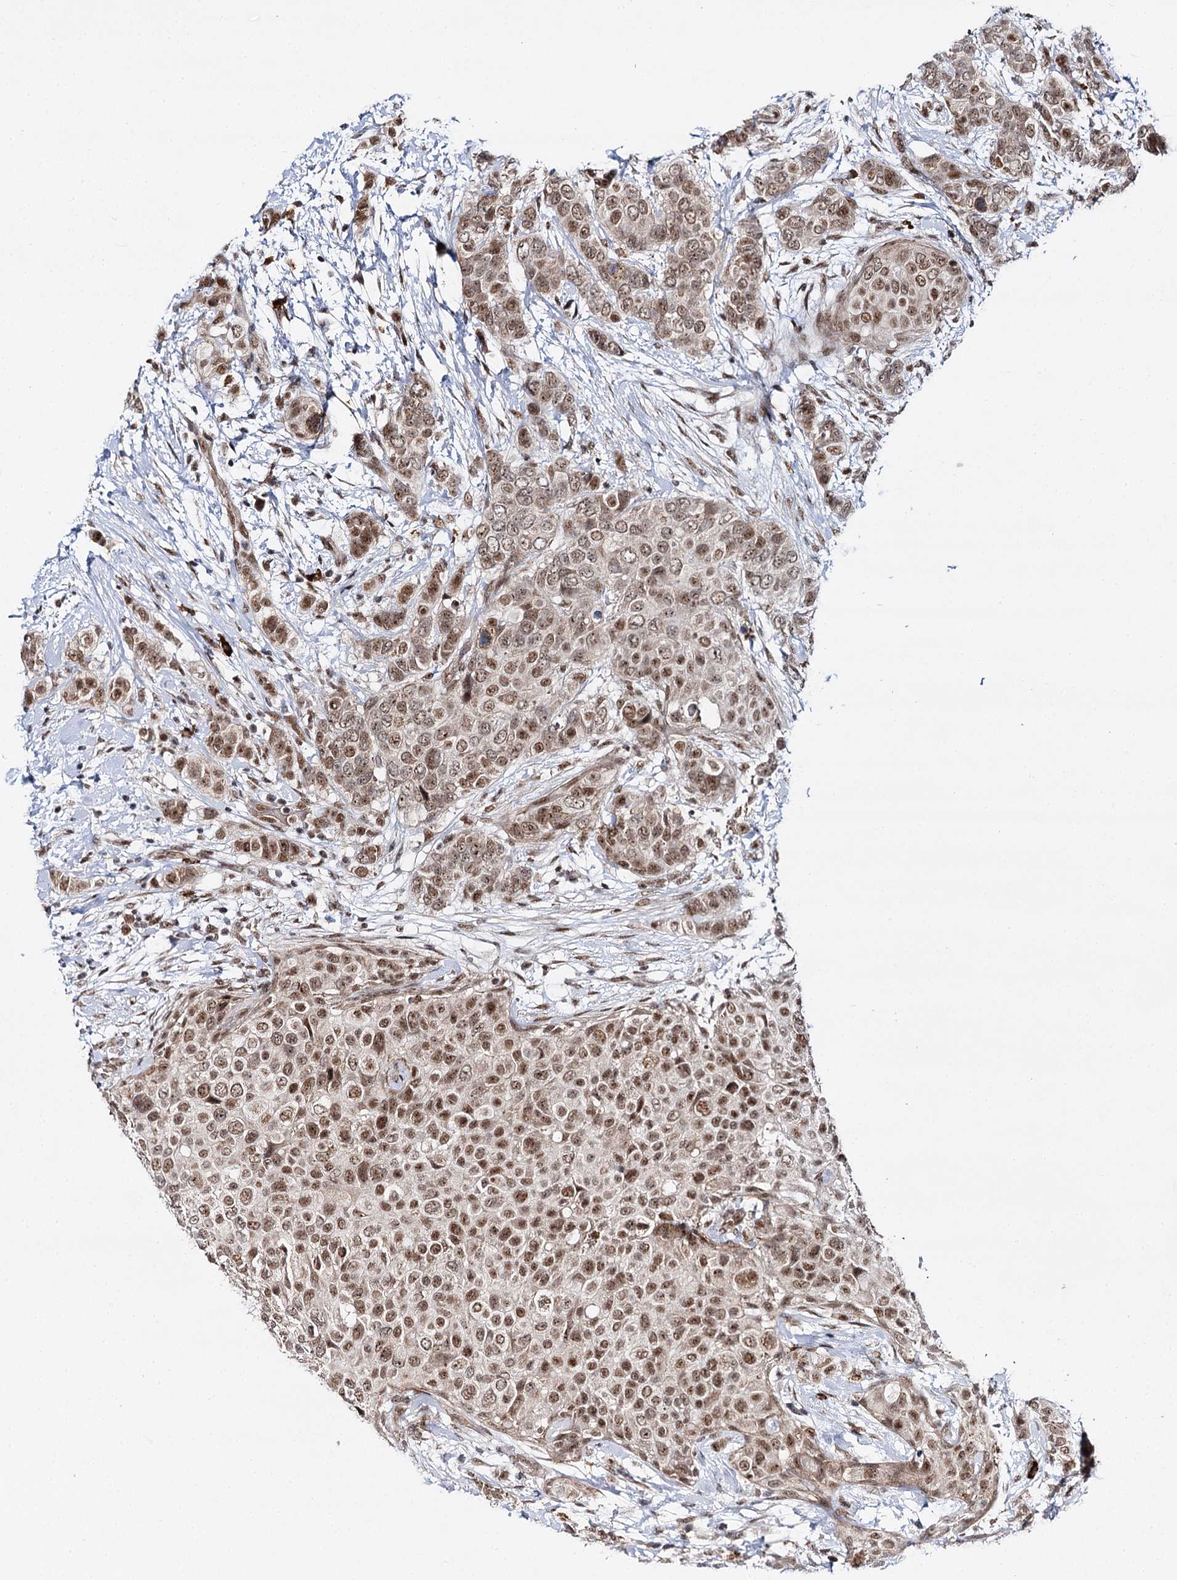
{"staining": {"intensity": "moderate", "quantity": ">75%", "location": "nuclear"}, "tissue": "breast cancer", "cell_type": "Tumor cells", "image_type": "cancer", "snomed": [{"axis": "morphology", "description": "Lobular carcinoma"}, {"axis": "topography", "description": "Breast"}], "caption": "Protein staining shows moderate nuclear staining in about >75% of tumor cells in breast cancer. (Stains: DAB in brown, nuclei in blue, Microscopy: brightfield microscopy at high magnification).", "gene": "BUD13", "patient": {"sex": "female", "age": 51}}